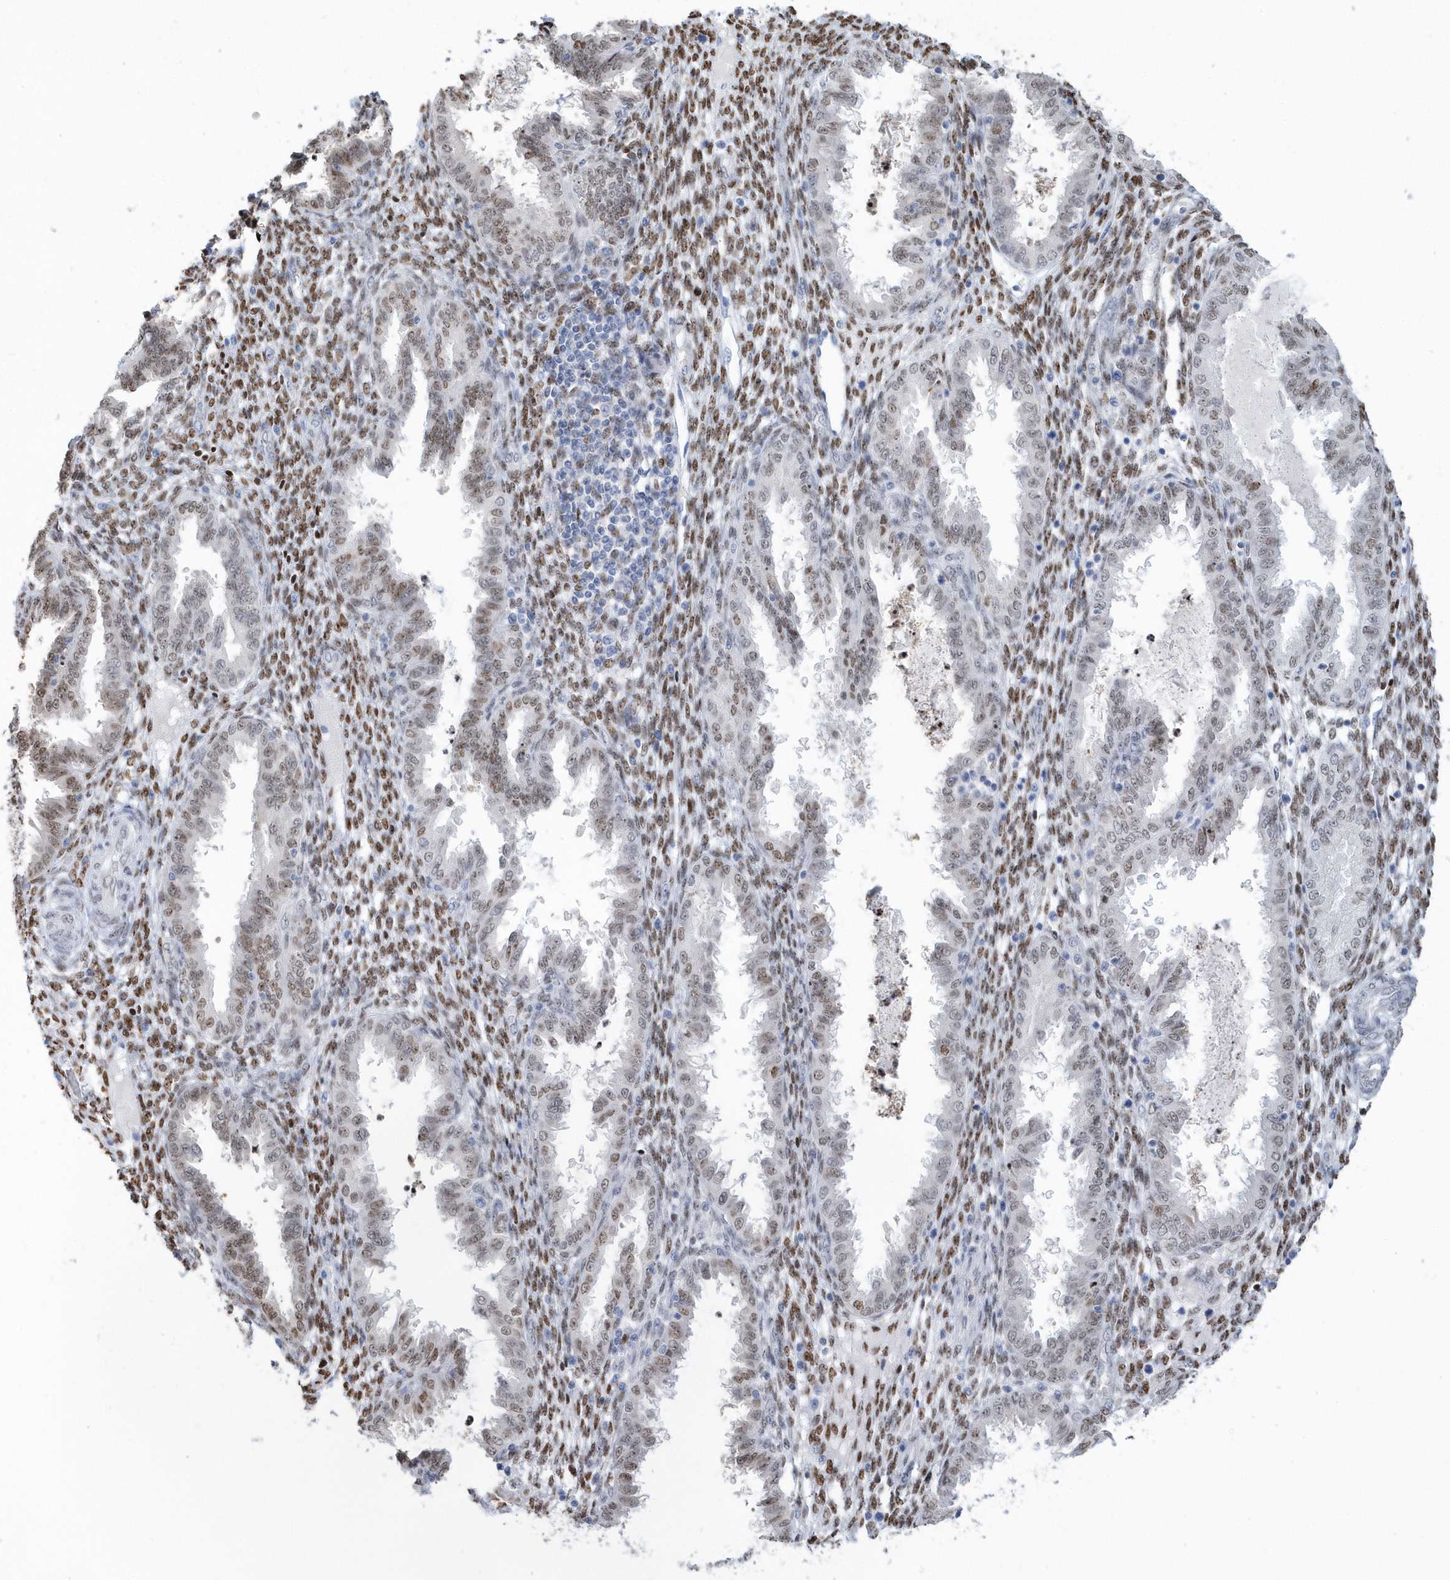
{"staining": {"intensity": "moderate", "quantity": "25%-75%", "location": "nuclear"}, "tissue": "endometrium", "cell_type": "Cells in endometrial stroma", "image_type": "normal", "snomed": [{"axis": "morphology", "description": "Normal tissue, NOS"}, {"axis": "topography", "description": "Endometrium"}], "caption": "Endometrium stained with immunohistochemistry demonstrates moderate nuclear staining in approximately 25%-75% of cells in endometrial stroma. Nuclei are stained in blue.", "gene": "MACROH2A2", "patient": {"sex": "female", "age": 33}}